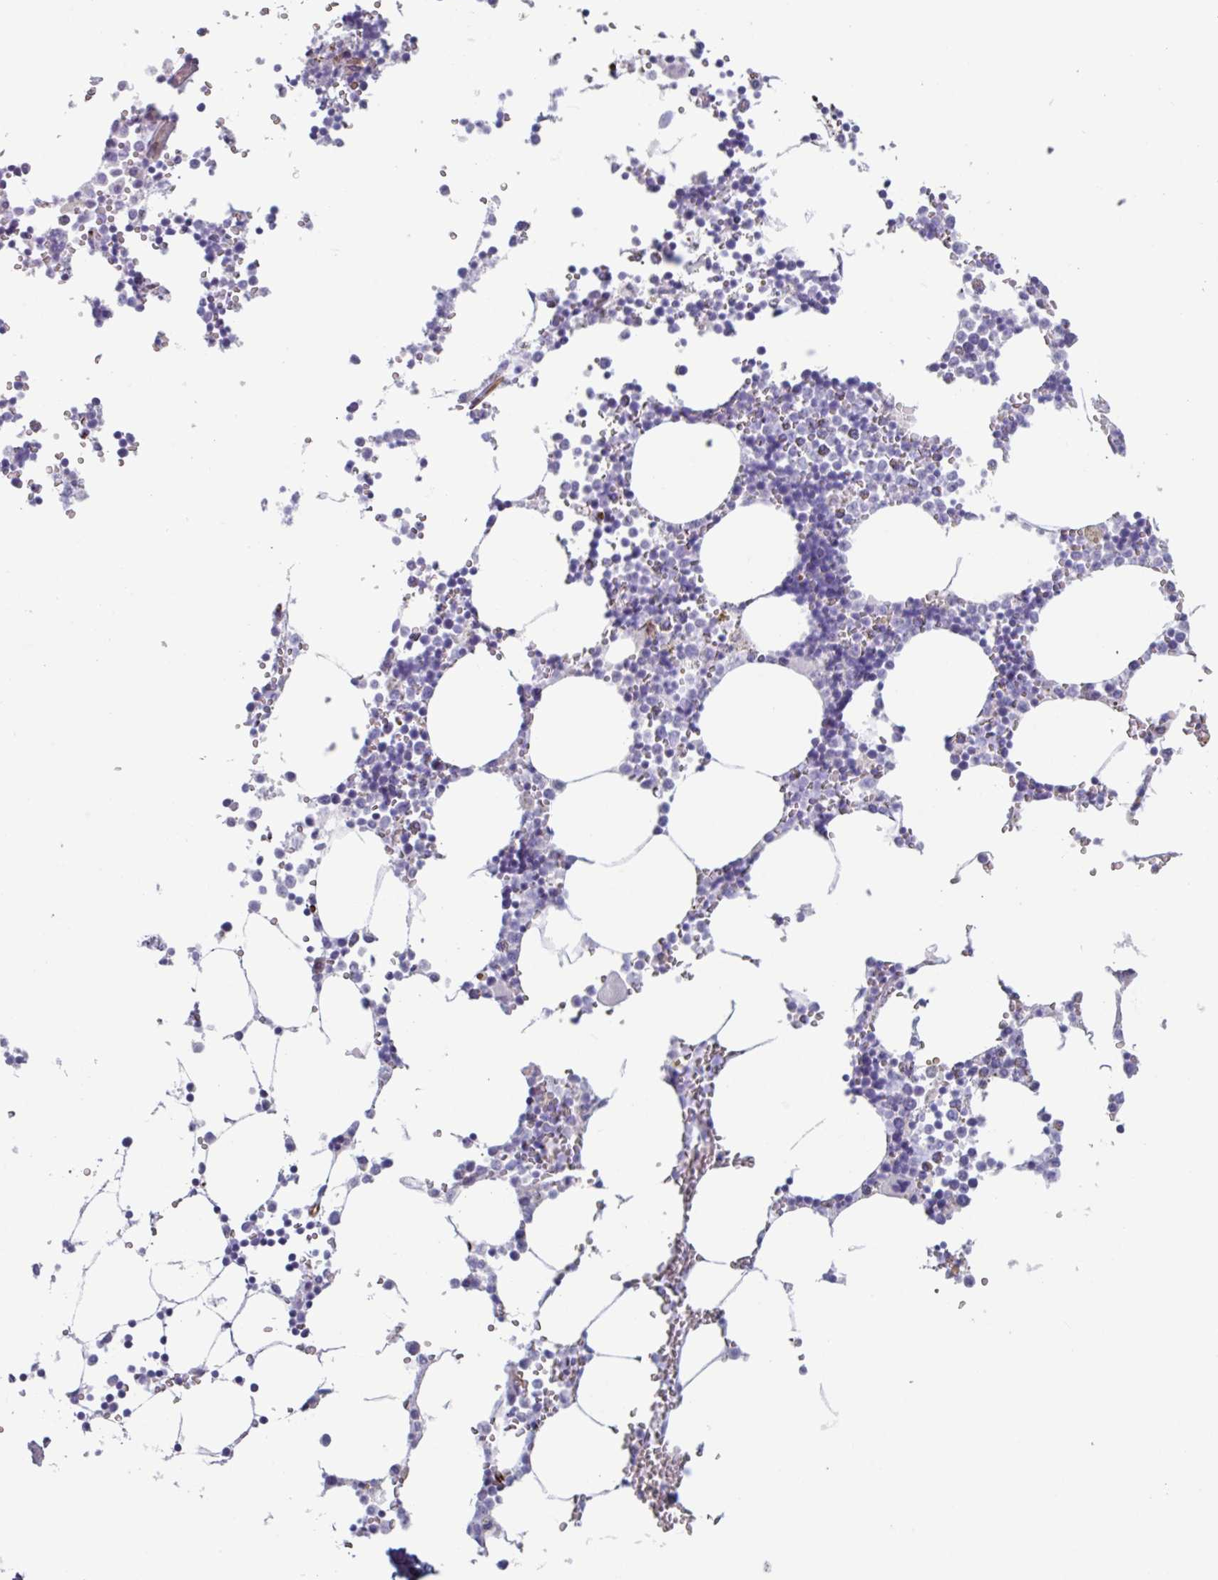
{"staining": {"intensity": "negative", "quantity": "none", "location": "none"}, "tissue": "bone marrow", "cell_type": "Hematopoietic cells", "image_type": "normal", "snomed": [{"axis": "morphology", "description": "Normal tissue, NOS"}, {"axis": "topography", "description": "Bone marrow"}], "caption": "IHC photomicrograph of benign human bone marrow stained for a protein (brown), which displays no positivity in hematopoietic cells.", "gene": "BTD", "patient": {"sex": "male", "age": 54}}